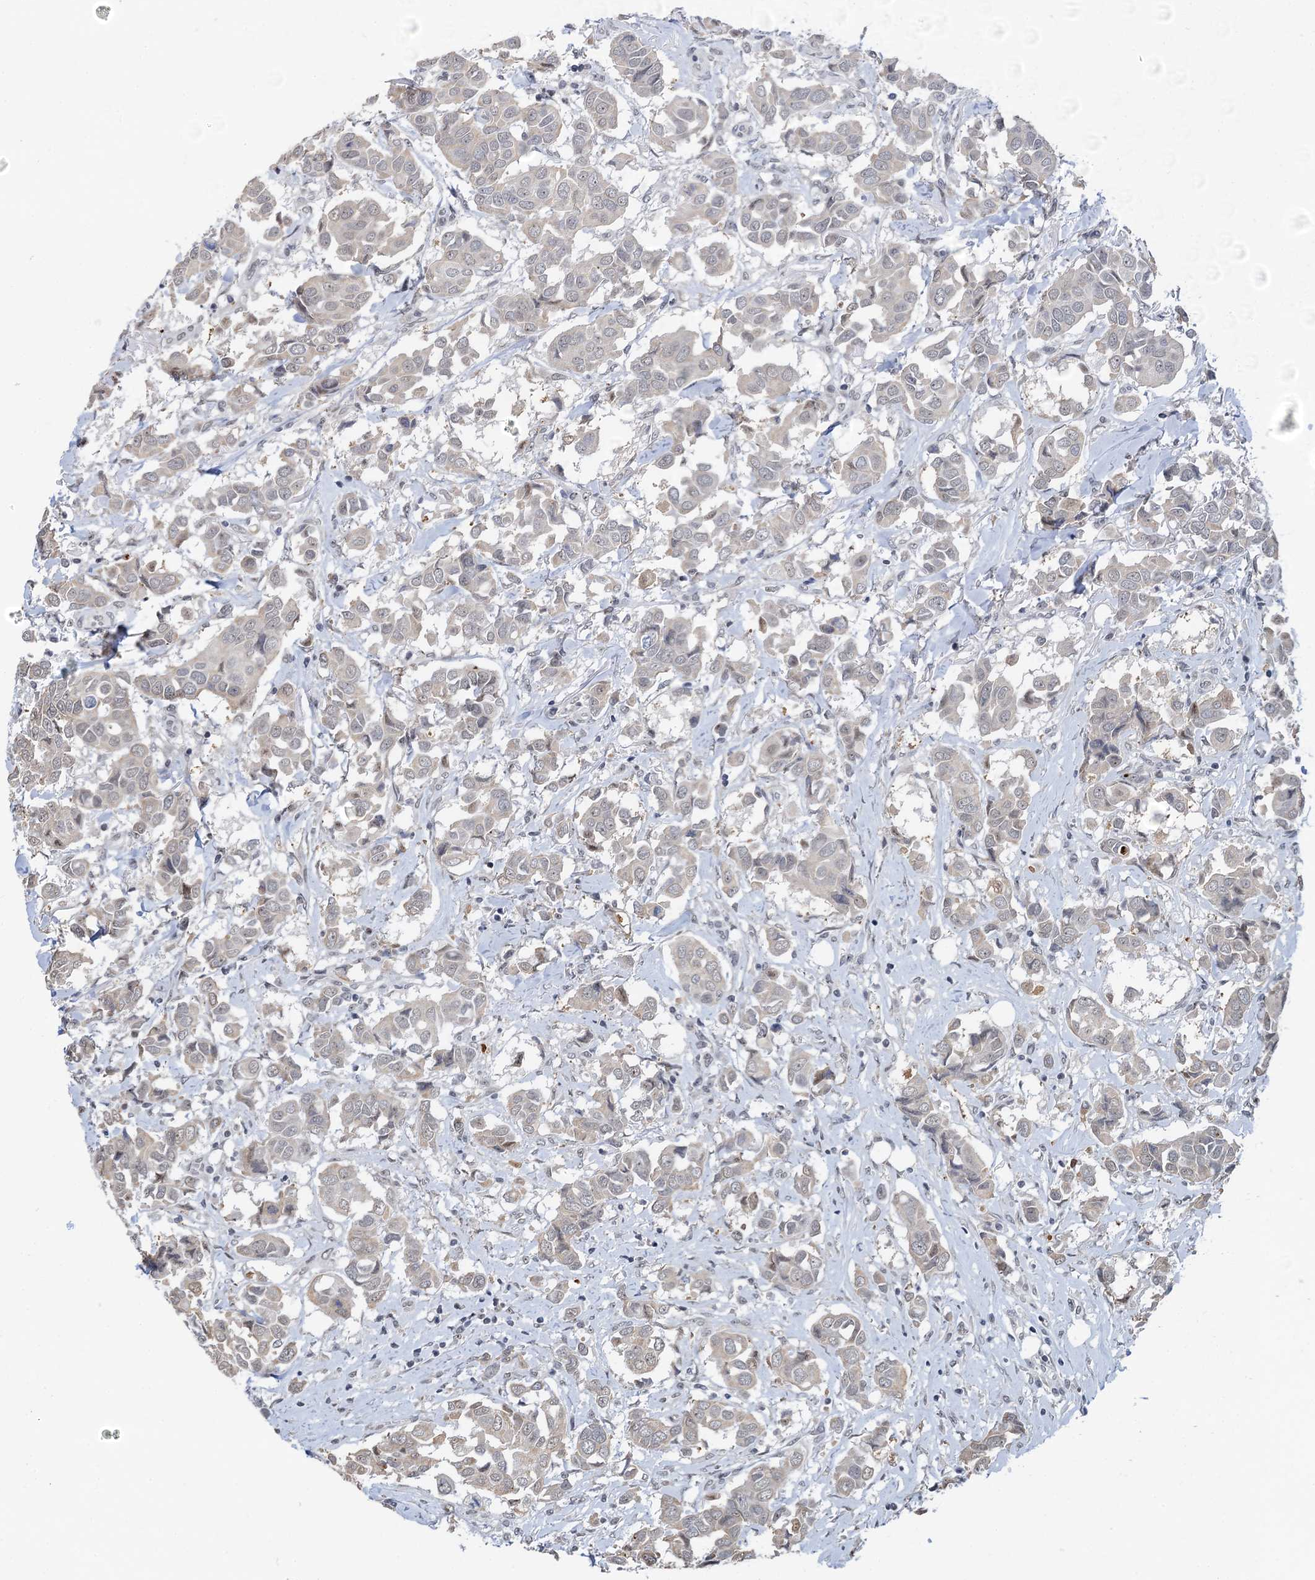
{"staining": {"intensity": "negative", "quantity": "none", "location": "none"}, "tissue": "breast cancer", "cell_type": "Tumor cells", "image_type": "cancer", "snomed": [{"axis": "morphology", "description": "Duct carcinoma"}, {"axis": "topography", "description": "Breast"}], "caption": "IHC of invasive ductal carcinoma (breast) shows no positivity in tumor cells. (DAB (3,3'-diaminobenzidine) immunohistochemistry, high magnification).", "gene": "NAT10", "patient": {"sex": "female", "age": 80}}